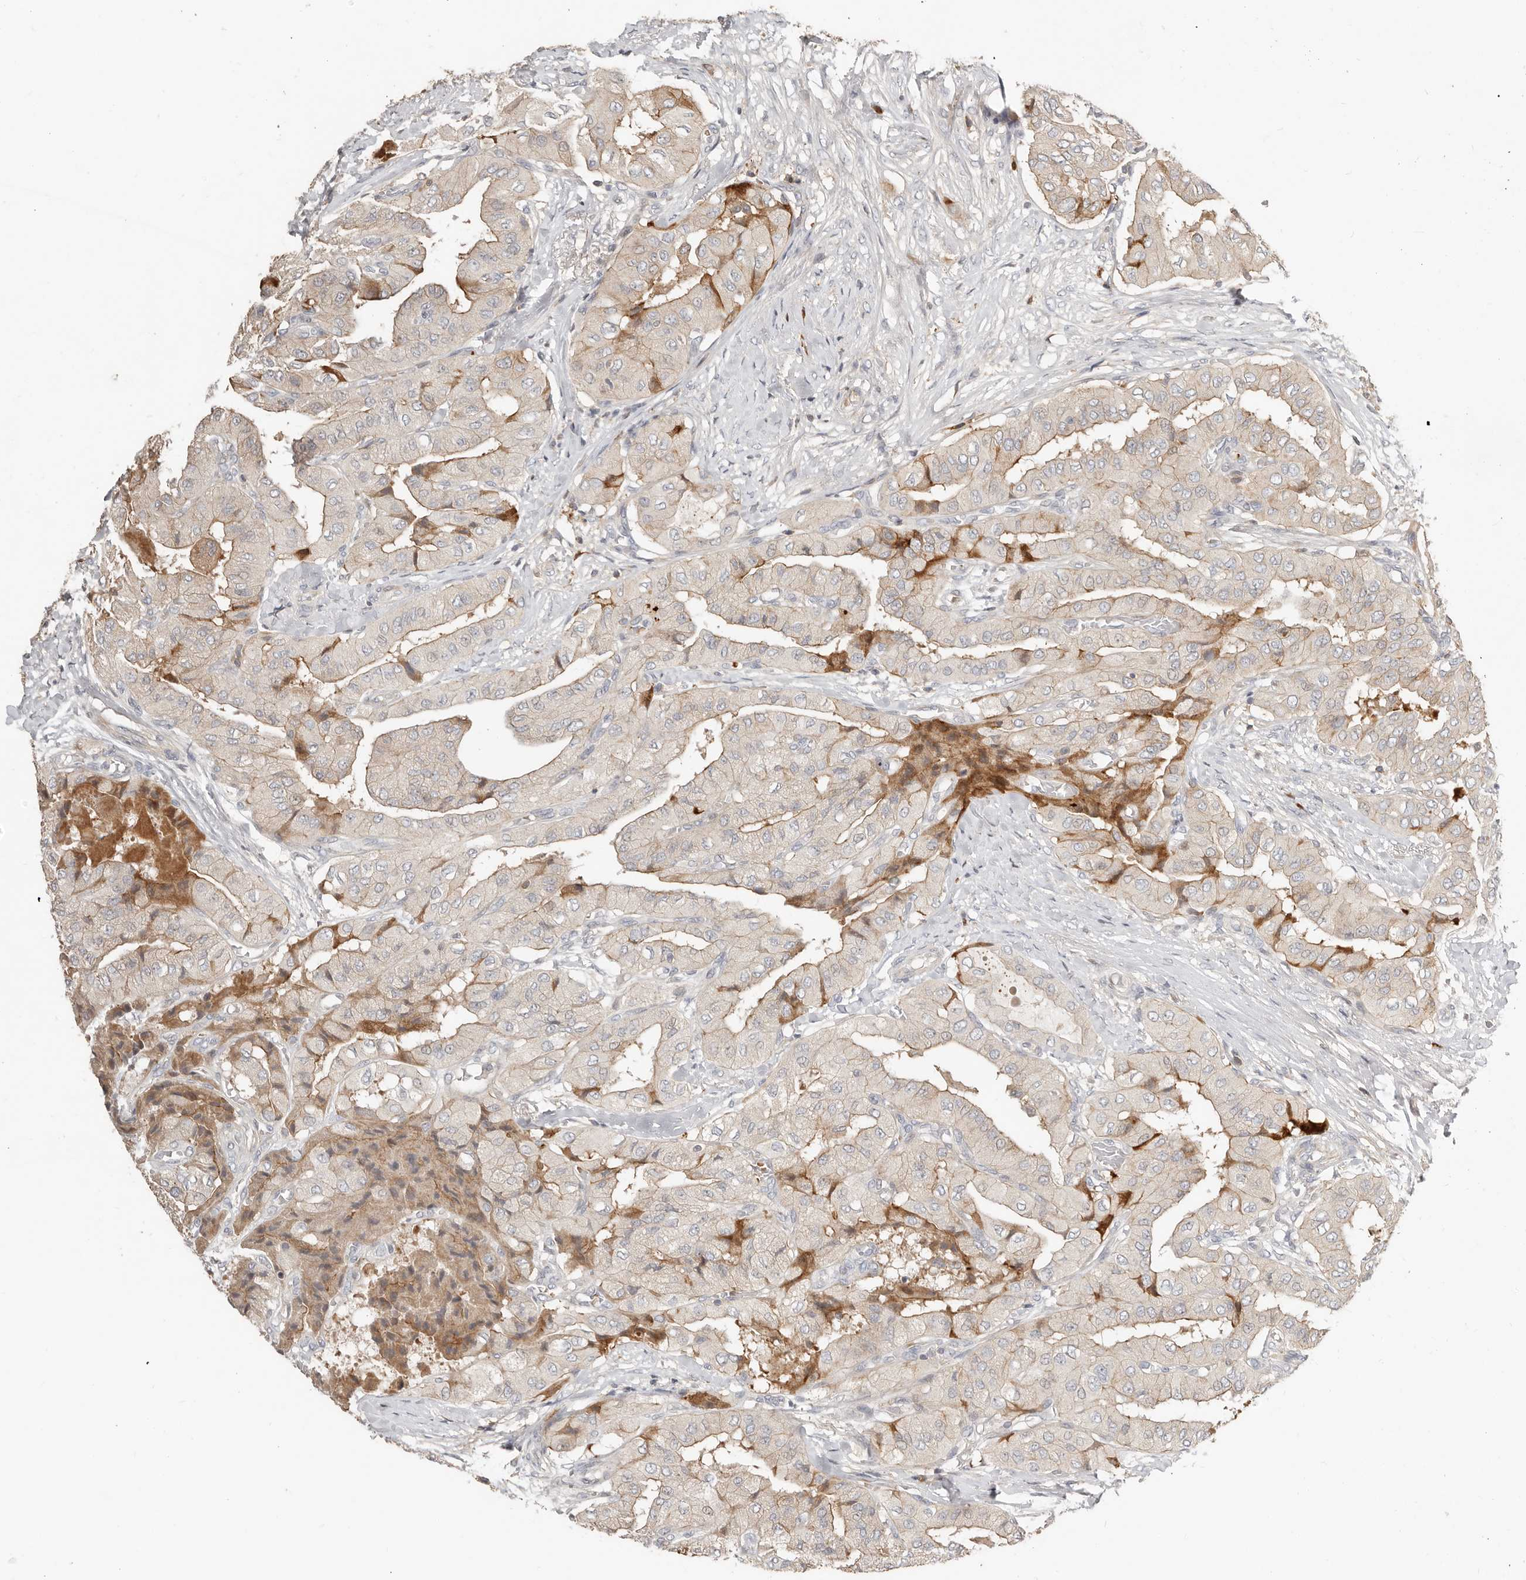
{"staining": {"intensity": "weak", "quantity": "25%-75%", "location": "cytoplasmic/membranous"}, "tissue": "thyroid cancer", "cell_type": "Tumor cells", "image_type": "cancer", "snomed": [{"axis": "morphology", "description": "Papillary adenocarcinoma, NOS"}, {"axis": "topography", "description": "Thyroid gland"}], "caption": "There is low levels of weak cytoplasmic/membranous staining in tumor cells of thyroid papillary adenocarcinoma, as demonstrated by immunohistochemical staining (brown color).", "gene": "MTFR2", "patient": {"sex": "female", "age": 59}}